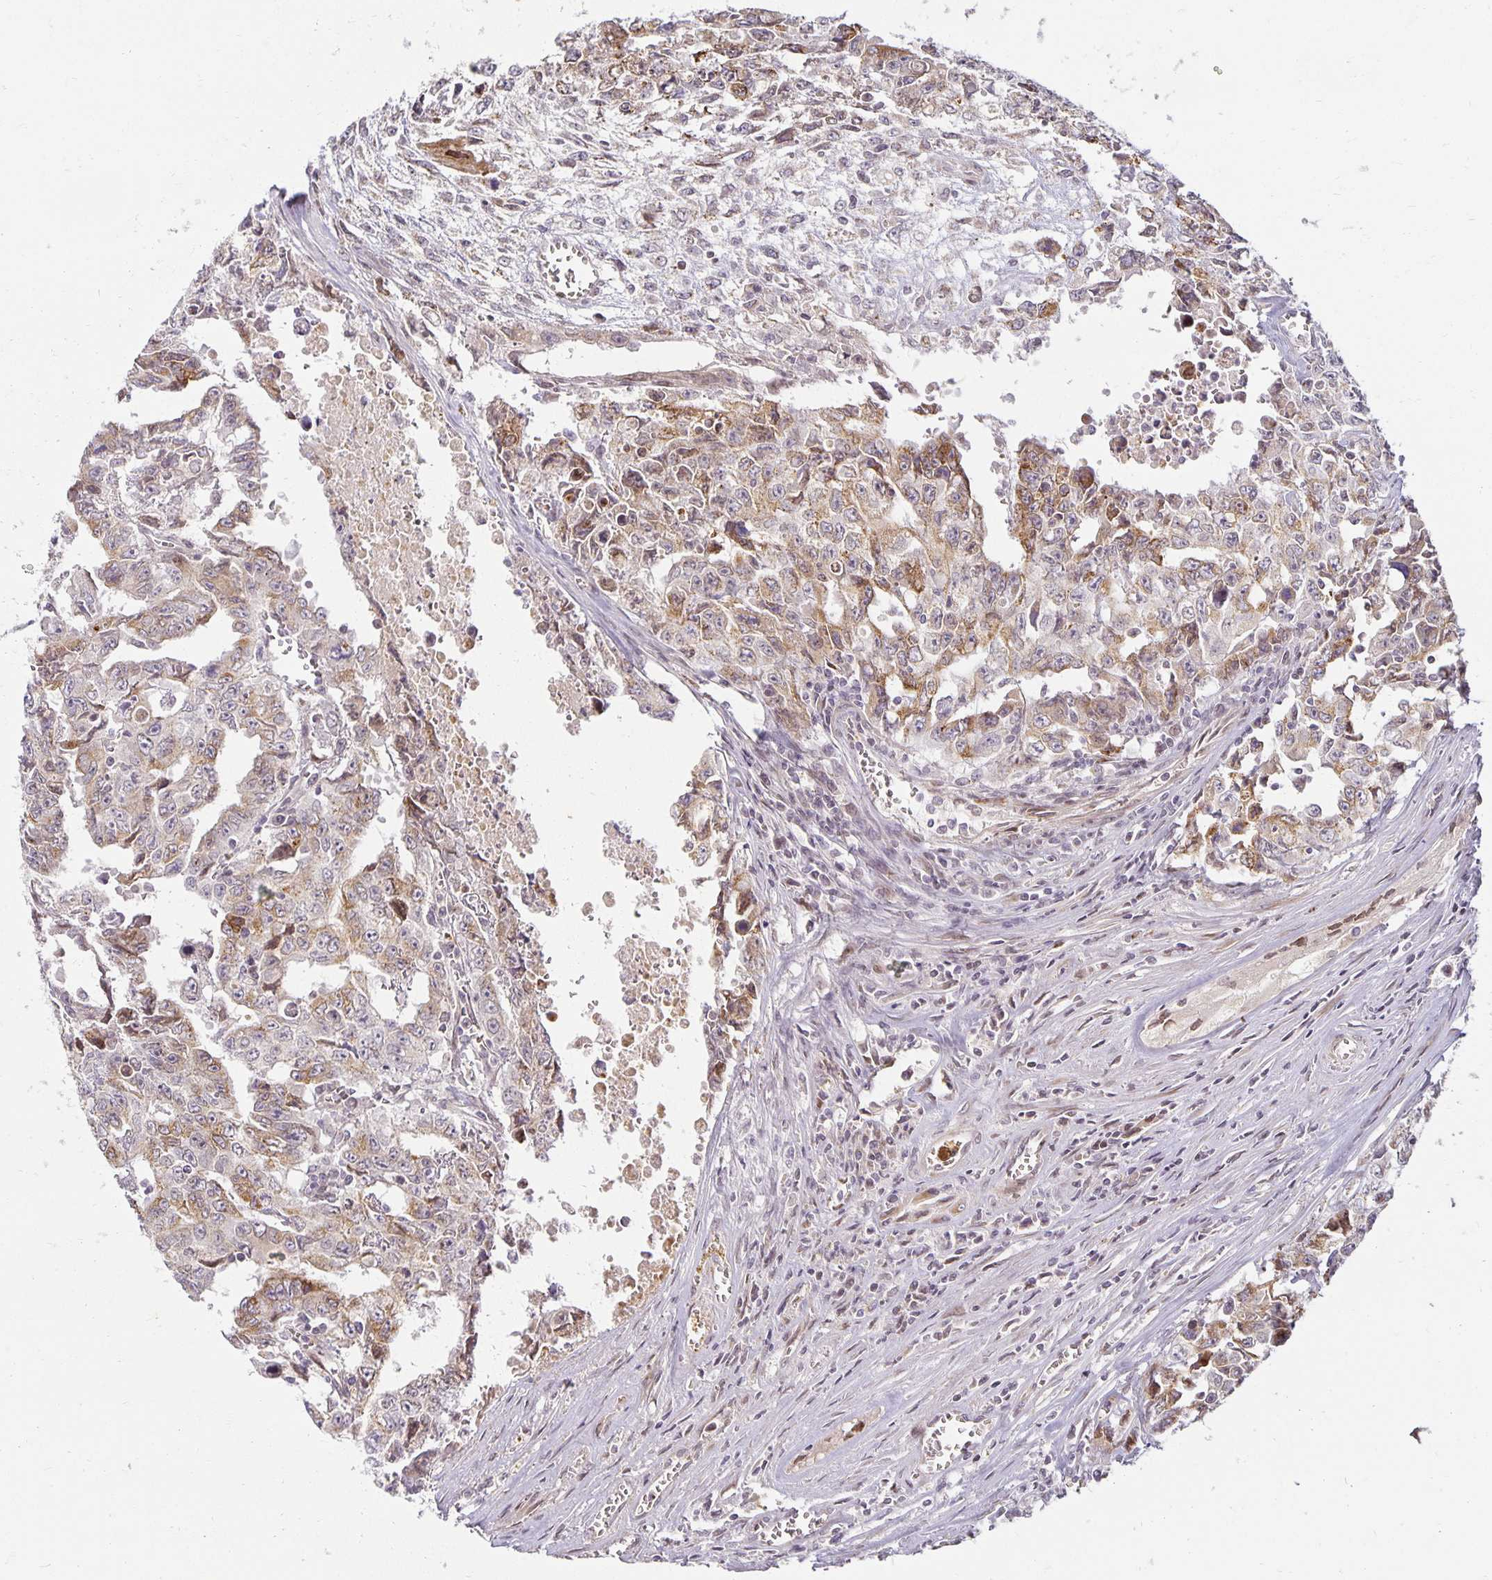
{"staining": {"intensity": "moderate", "quantity": "25%-75%", "location": "cytoplasmic/membranous"}, "tissue": "testis cancer", "cell_type": "Tumor cells", "image_type": "cancer", "snomed": [{"axis": "morphology", "description": "Carcinoma, Embryonal, NOS"}, {"axis": "topography", "description": "Testis"}], "caption": "Embryonal carcinoma (testis) stained with DAB IHC reveals medium levels of moderate cytoplasmic/membranous expression in approximately 25%-75% of tumor cells. Nuclei are stained in blue.", "gene": "EHF", "patient": {"sex": "male", "age": 24}}